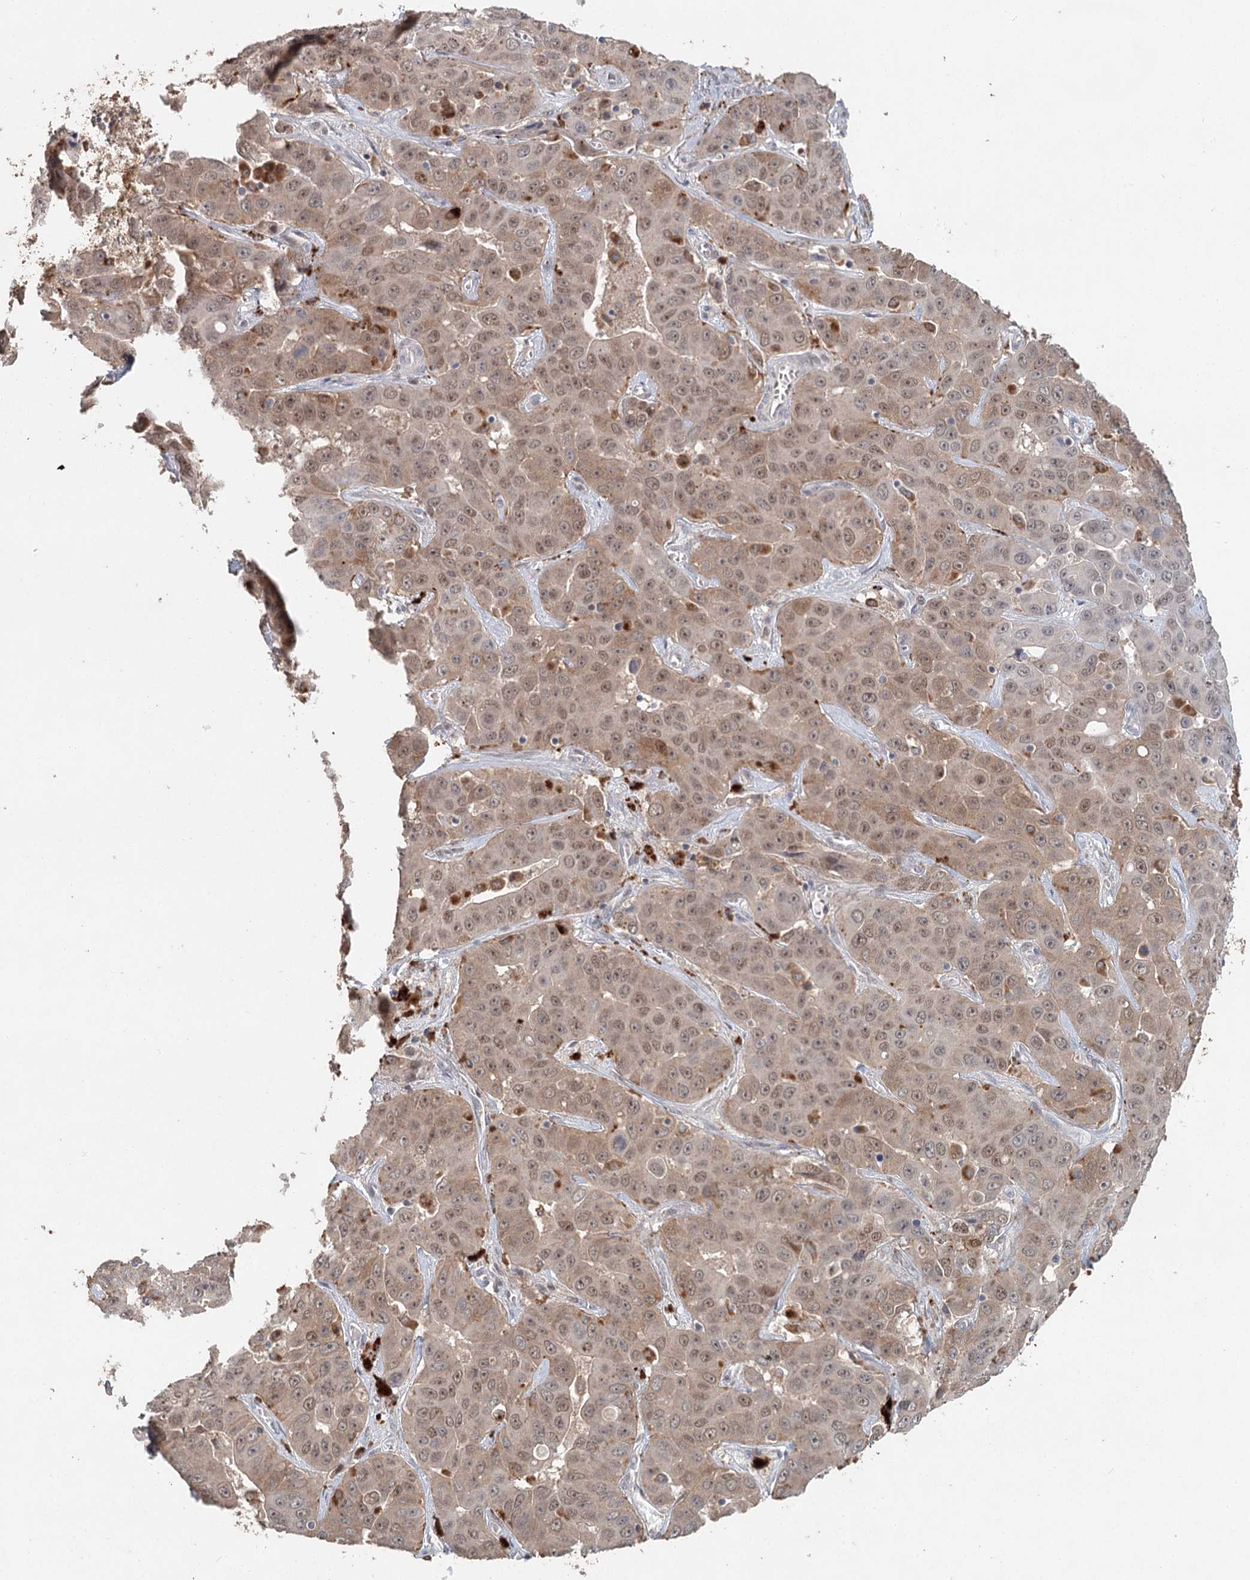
{"staining": {"intensity": "weak", "quantity": ">75%", "location": "nuclear"}, "tissue": "liver cancer", "cell_type": "Tumor cells", "image_type": "cancer", "snomed": [{"axis": "morphology", "description": "Cholangiocarcinoma"}, {"axis": "topography", "description": "Liver"}], "caption": "This image shows immunohistochemistry (IHC) staining of human liver cholangiocarcinoma, with low weak nuclear positivity in about >75% of tumor cells.", "gene": "ADK", "patient": {"sex": "female", "age": 52}}